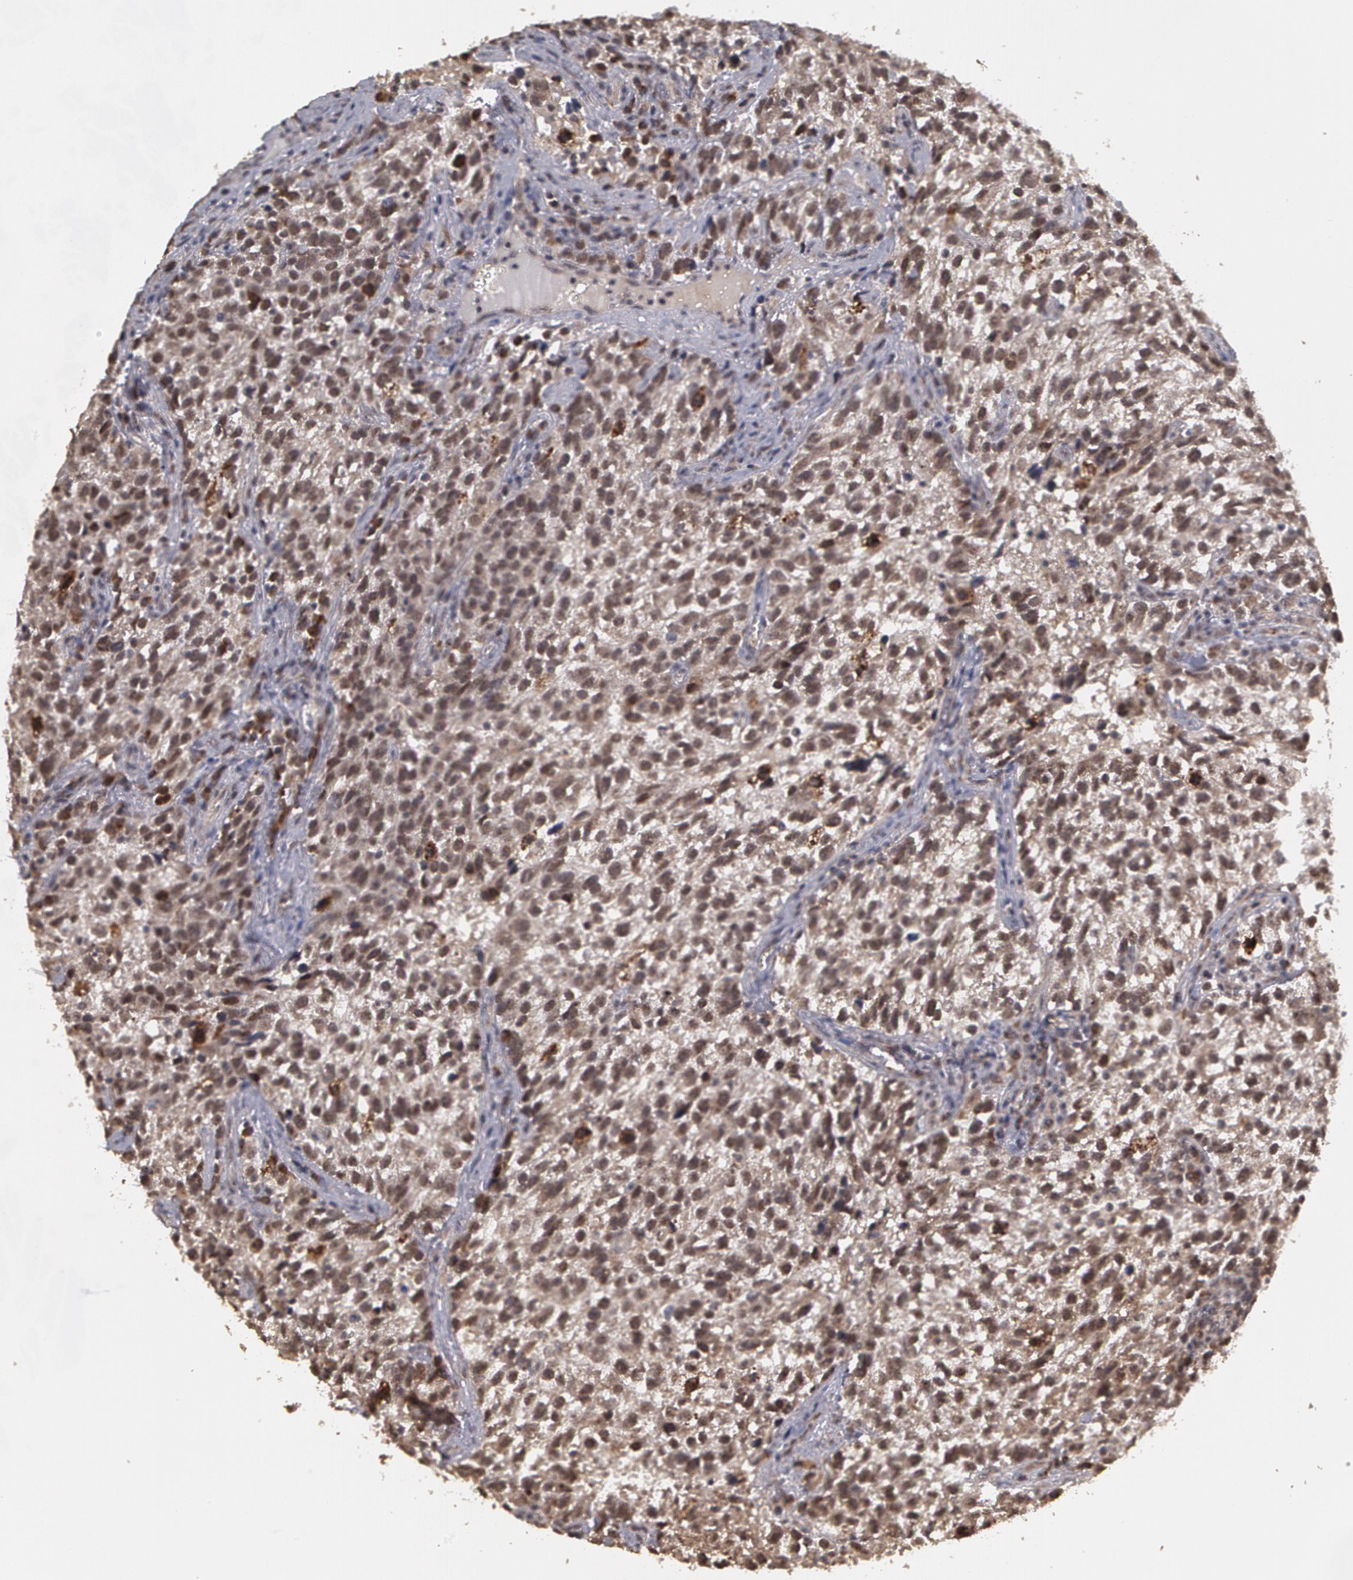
{"staining": {"intensity": "moderate", "quantity": ">75%", "location": "cytoplasmic/membranous,nuclear"}, "tissue": "testis cancer", "cell_type": "Tumor cells", "image_type": "cancer", "snomed": [{"axis": "morphology", "description": "Seminoma, NOS"}, {"axis": "topography", "description": "Testis"}], "caption": "Testis seminoma stained with a brown dye displays moderate cytoplasmic/membranous and nuclear positive staining in about >75% of tumor cells.", "gene": "GLIS1", "patient": {"sex": "male", "age": 38}}